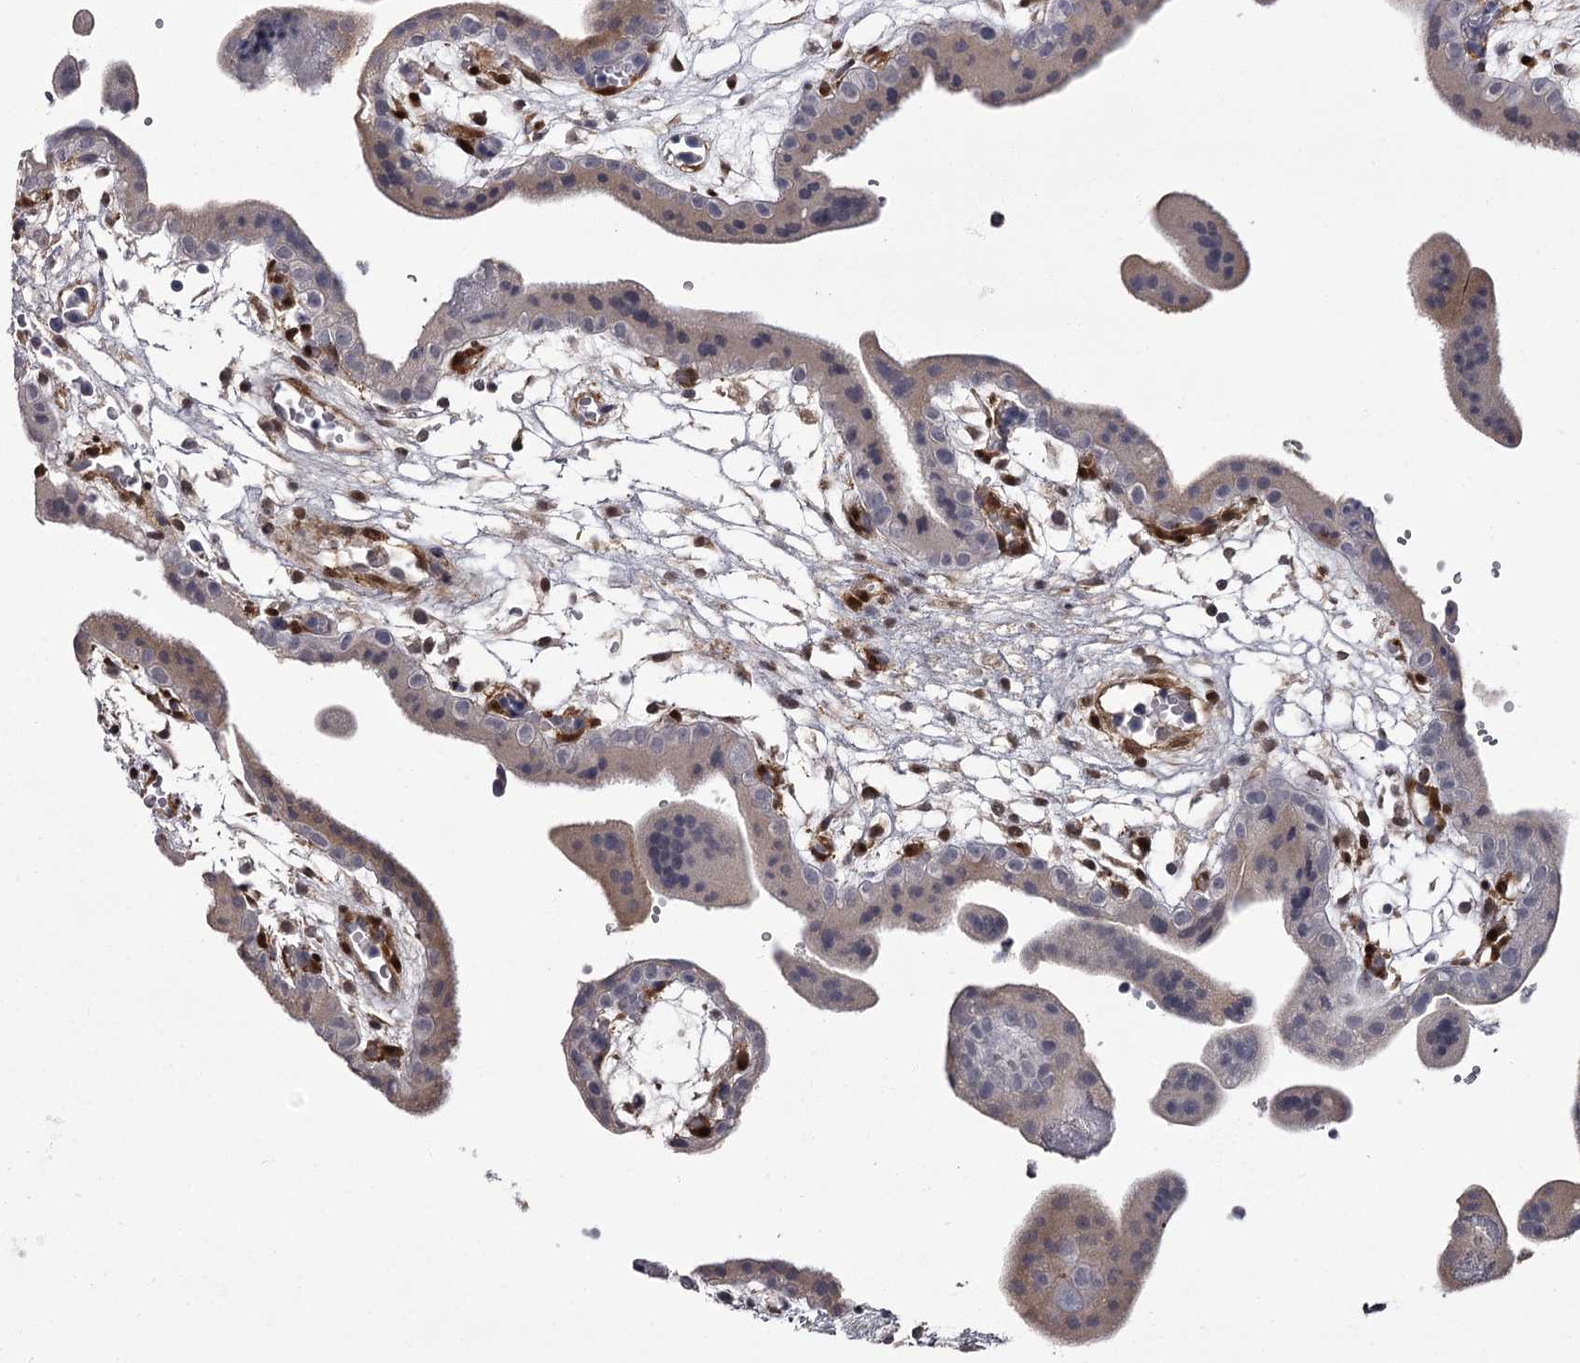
{"staining": {"intensity": "moderate", "quantity": ">75%", "location": "cytoplasmic/membranous"}, "tissue": "placenta", "cell_type": "Decidual cells", "image_type": "normal", "snomed": [{"axis": "morphology", "description": "Normal tissue, NOS"}, {"axis": "topography", "description": "Placenta"}], "caption": "Immunohistochemical staining of normal human placenta displays >75% levels of moderate cytoplasmic/membranous protein staining in about >75% of decidual cells.", "gene": "CCDC92", "patient": {"sex": "female", "age": 18}}